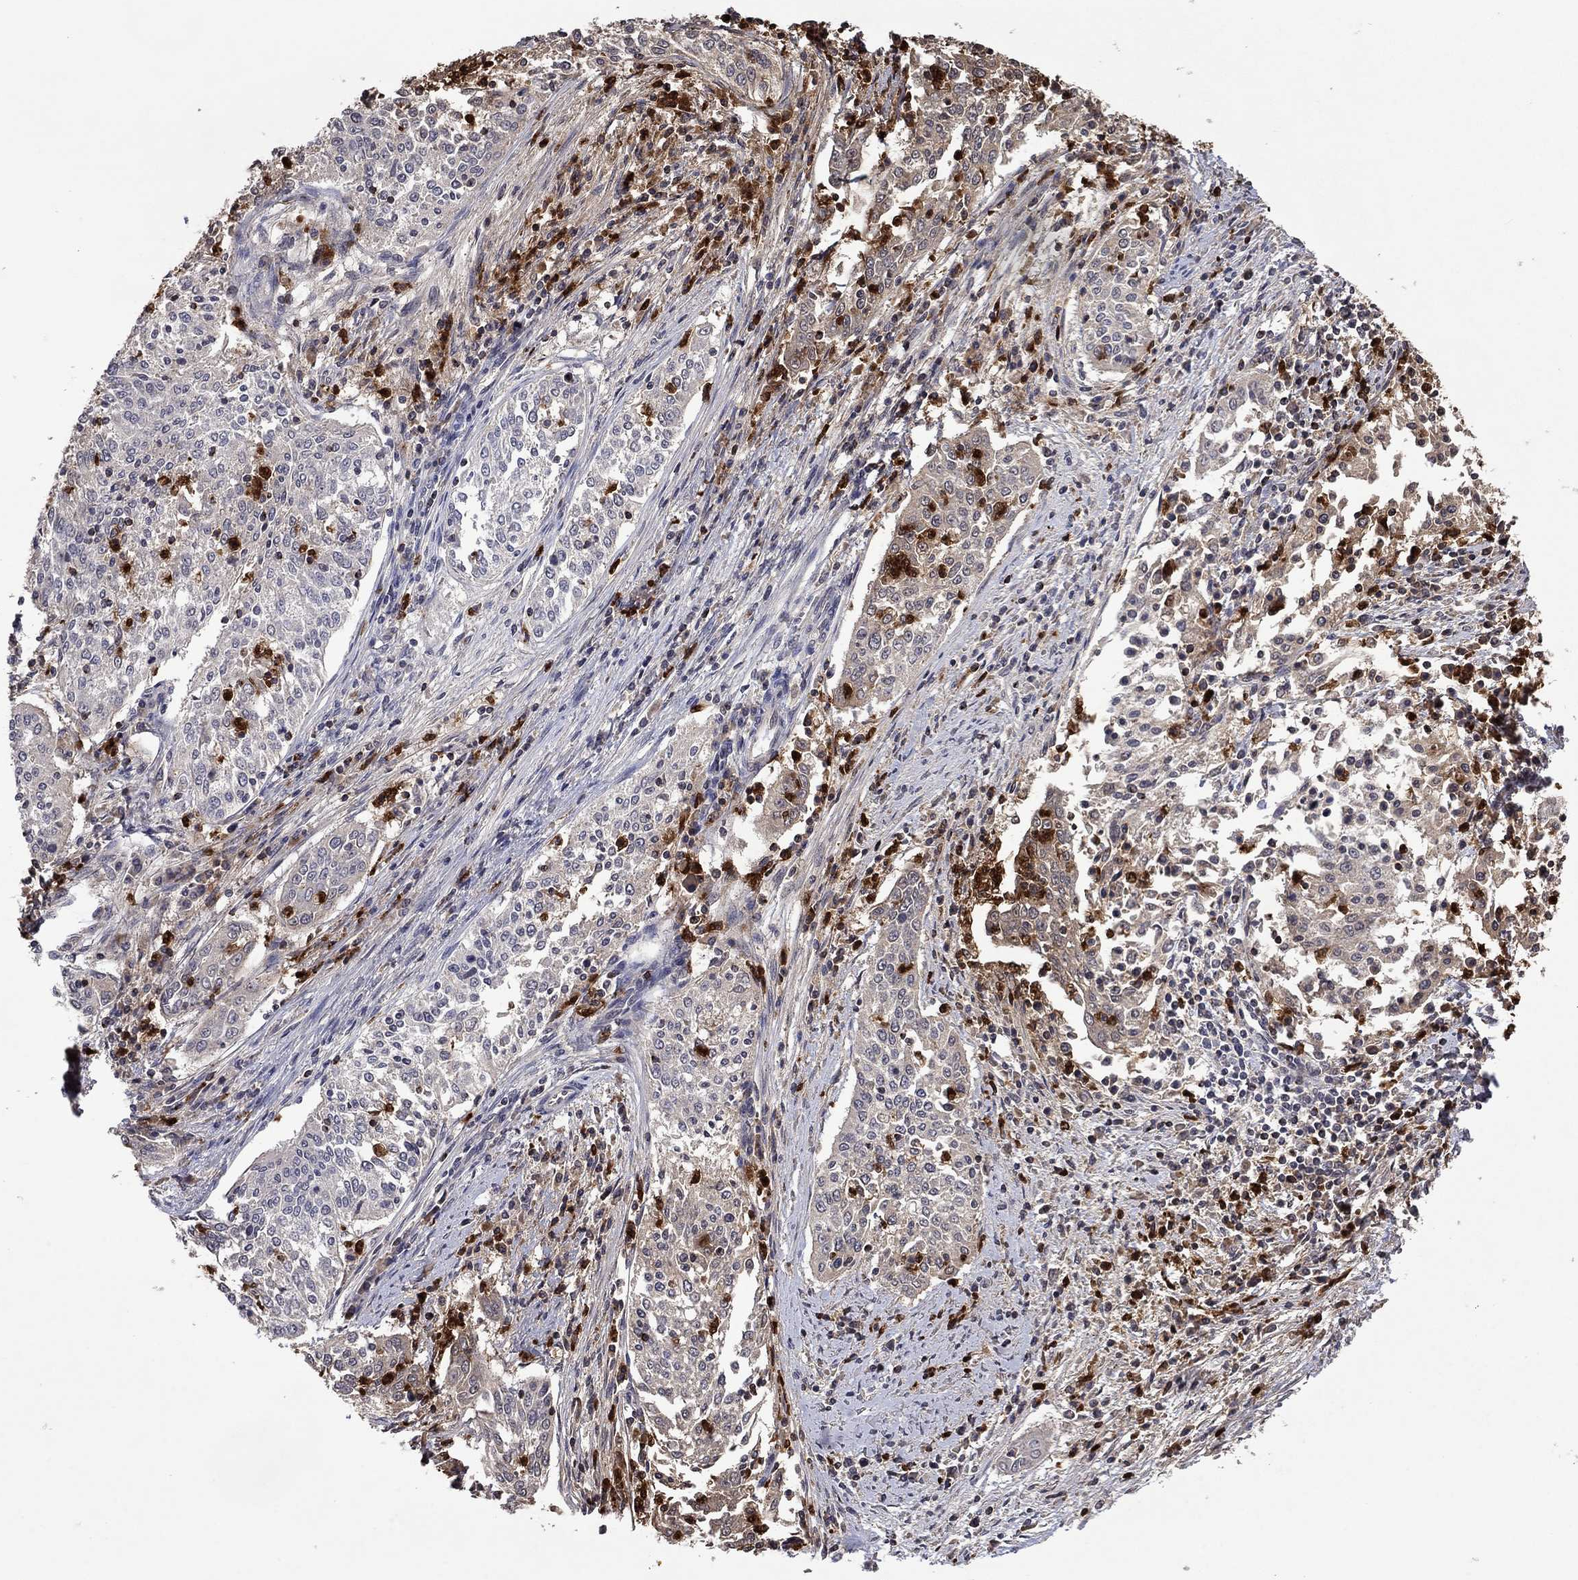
{"staining": {"intensity": "weak", "quantity": "25%-75%", "location": "cytoplasmic/membranous"}, "tissue": "cervical cancer", "cell_type": "Tumor cells", "image_type": "cancer", "snomed": [{"axis": "morphology", "description": "Squamous cell carcinoma, NOS"}, {"axis": "topography", "description": "Cervix"}], "caption": "A high-resolution image shows immunohistochemistry (IHC) staining of cervical cancer (squamous cell carcinoma), which reveals weak cytoplasmic/membranous expression in about 25%-75% of tumor cells. Nuclei are stained in blue.", "gene": "CCL5", "patient": {"sex": "female", "age": 41}}